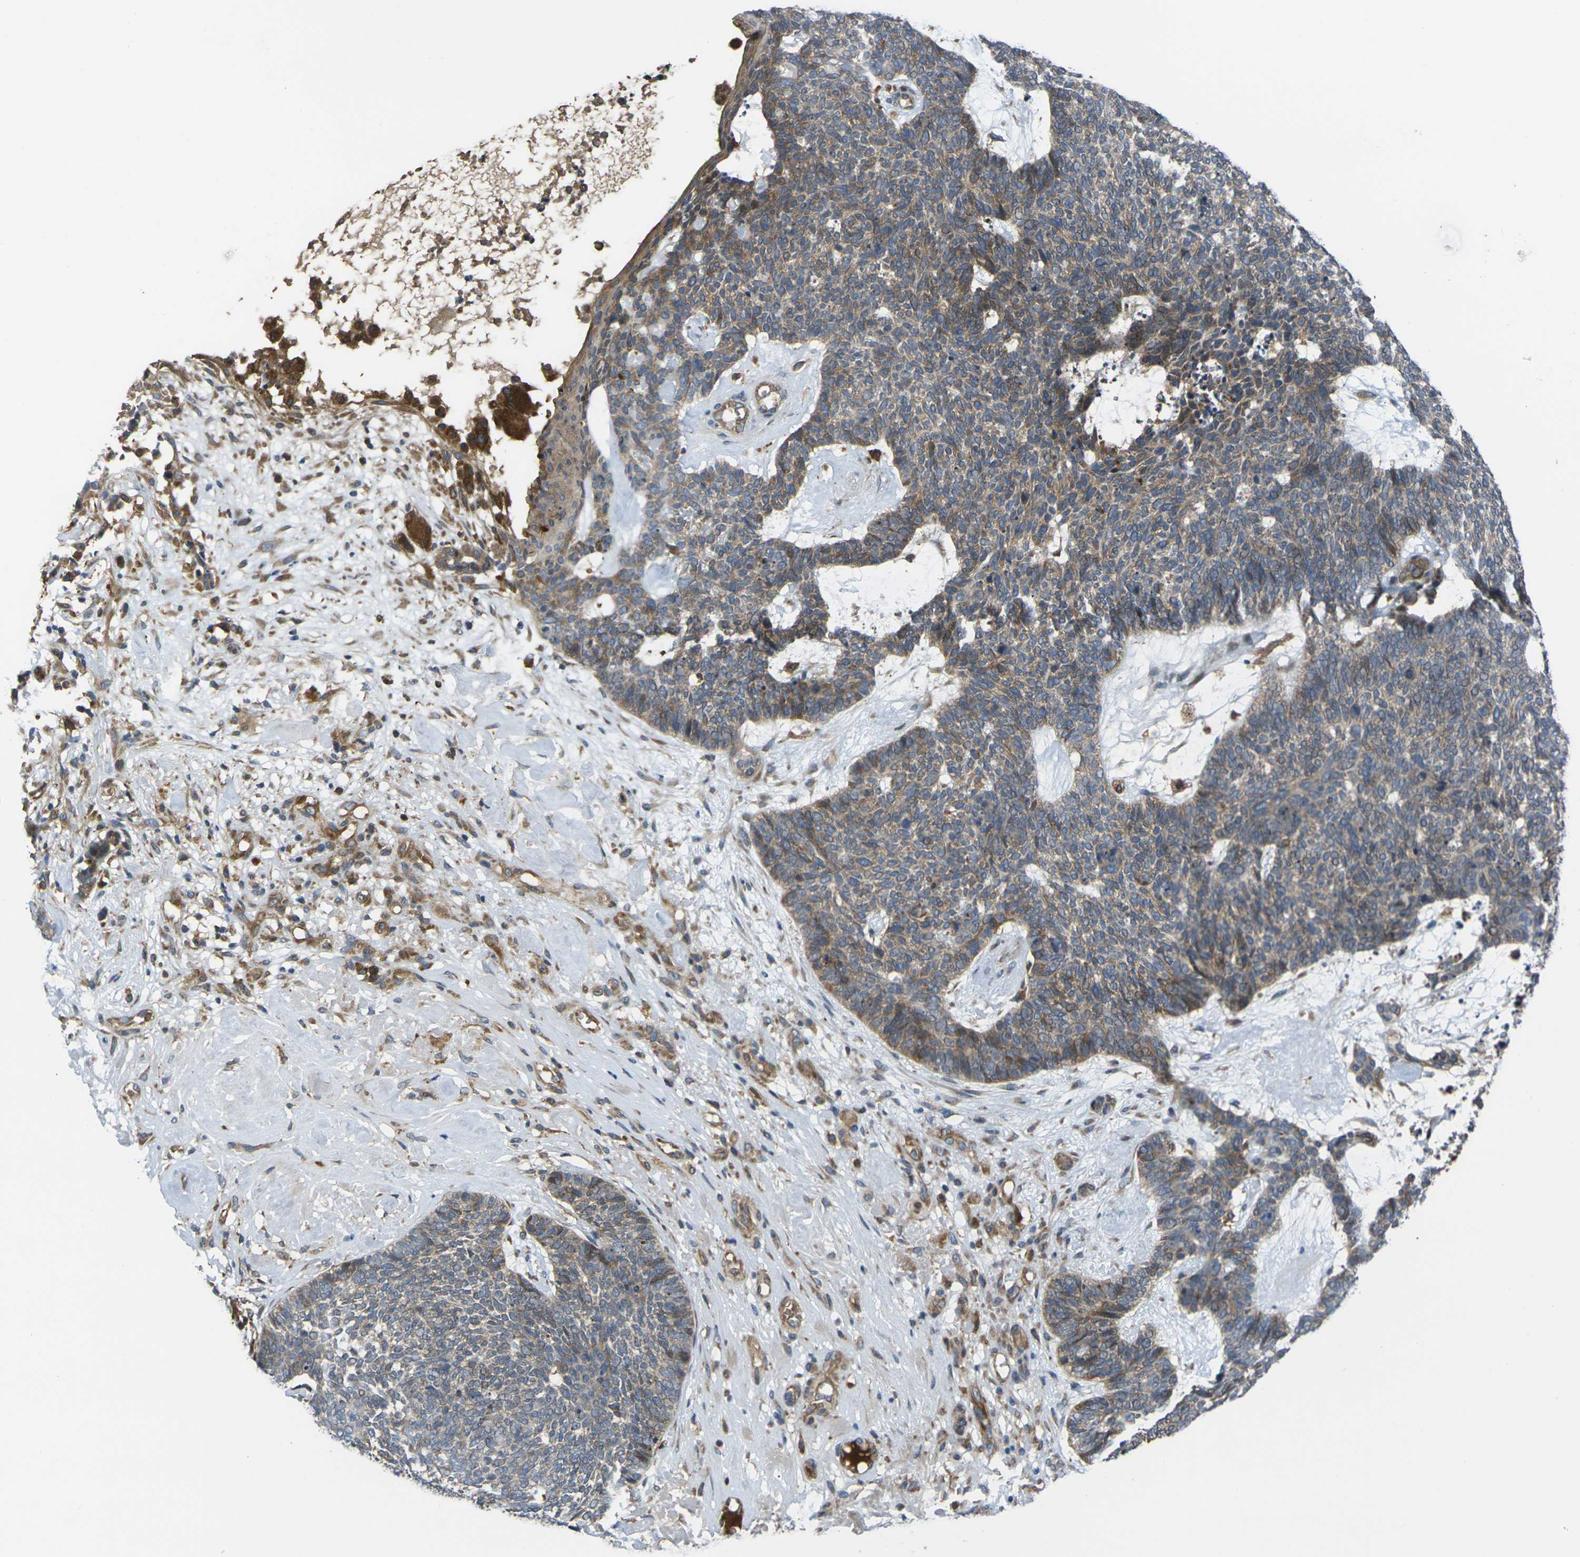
{"staining": {"intensity": "moderate", "quantity": "25%-75%", "location": "cytoplasmic/membranous"}, "tissue": "skin cancer", "cell_type": "Tumor cells", "image_type": "cancer", "snomed": [{"axis": "morphology", "description": "Basal cell carcinoma"}, {"axis": "topography", "description": "Skin"}], "caption": "Skin cancer (basal cell carcinoma) stained with immunohistochemistry (IHC) exhibits moderate cytoplasmic/membranous expression in approximately 25%-75% of tumor cells. (DAB (3,3'-diaminobenzidine) IHC with brightfield microscopy, high magnification).", "gene": "FZD1", "patient": {"sex": "female", "age": 84}}